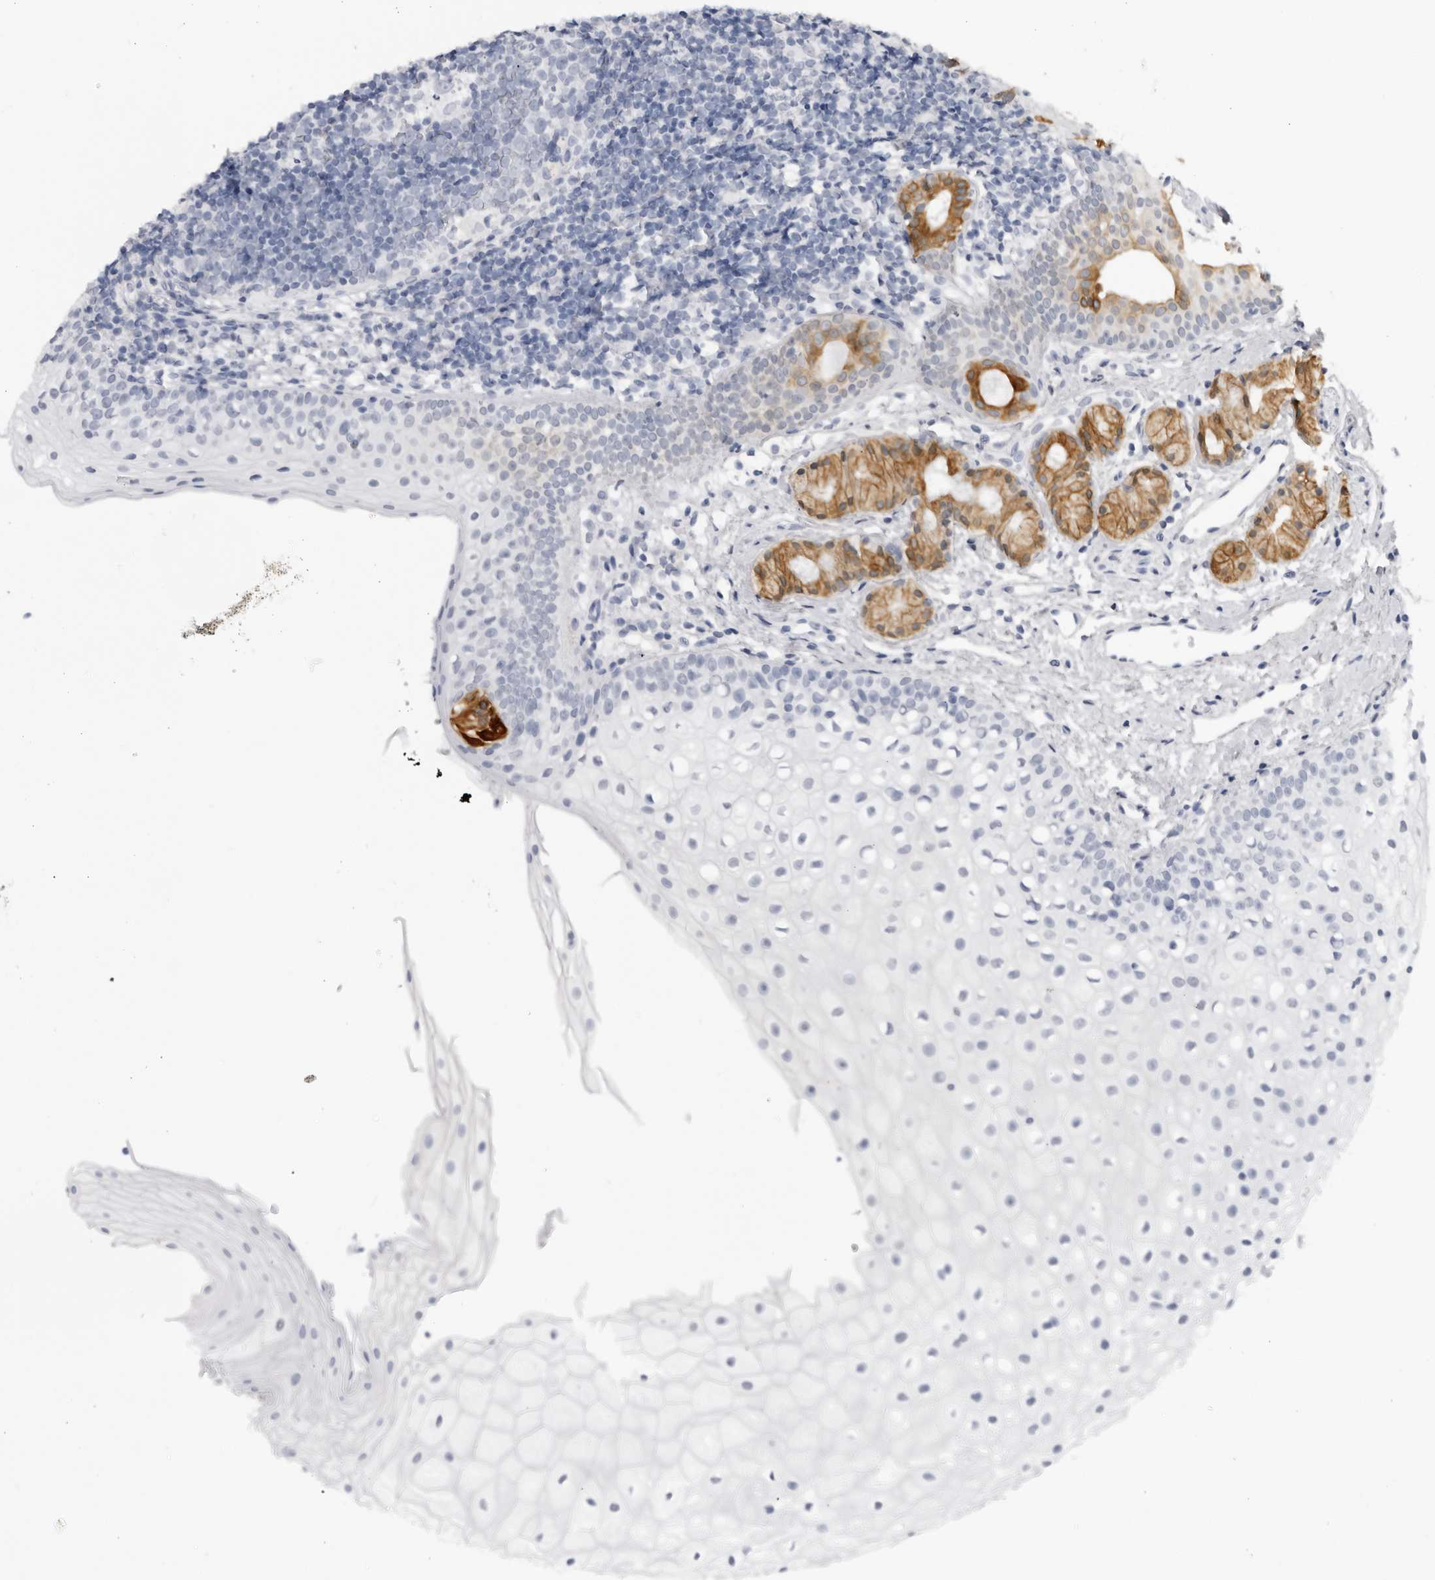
{"staining": {"intensity": "negative", "quantity": "none", "location": "none"}, "tissue": "oral mucosa", "cell_type": "Squamous epithelial cells", "image_type": "normal", "snomed": [{"axis": "morphology", "description": "Normal tissue, NOS"}, {"axis": "topography", "description": "Oral tissue"}], "caption": "High power microscopy micrograph of an immunohistochemistry image of normal oral mucosa, revealing no significant staining in squamous epithelial cells. (Stains: DAB (3,3'-diaminobenzidine) IHC with hematoxylin counter stain, Microscopy: brightfield microscopy at high magnification).", "gene": "SERPINF2", "patient": {"sex": "male", "age": 28}}